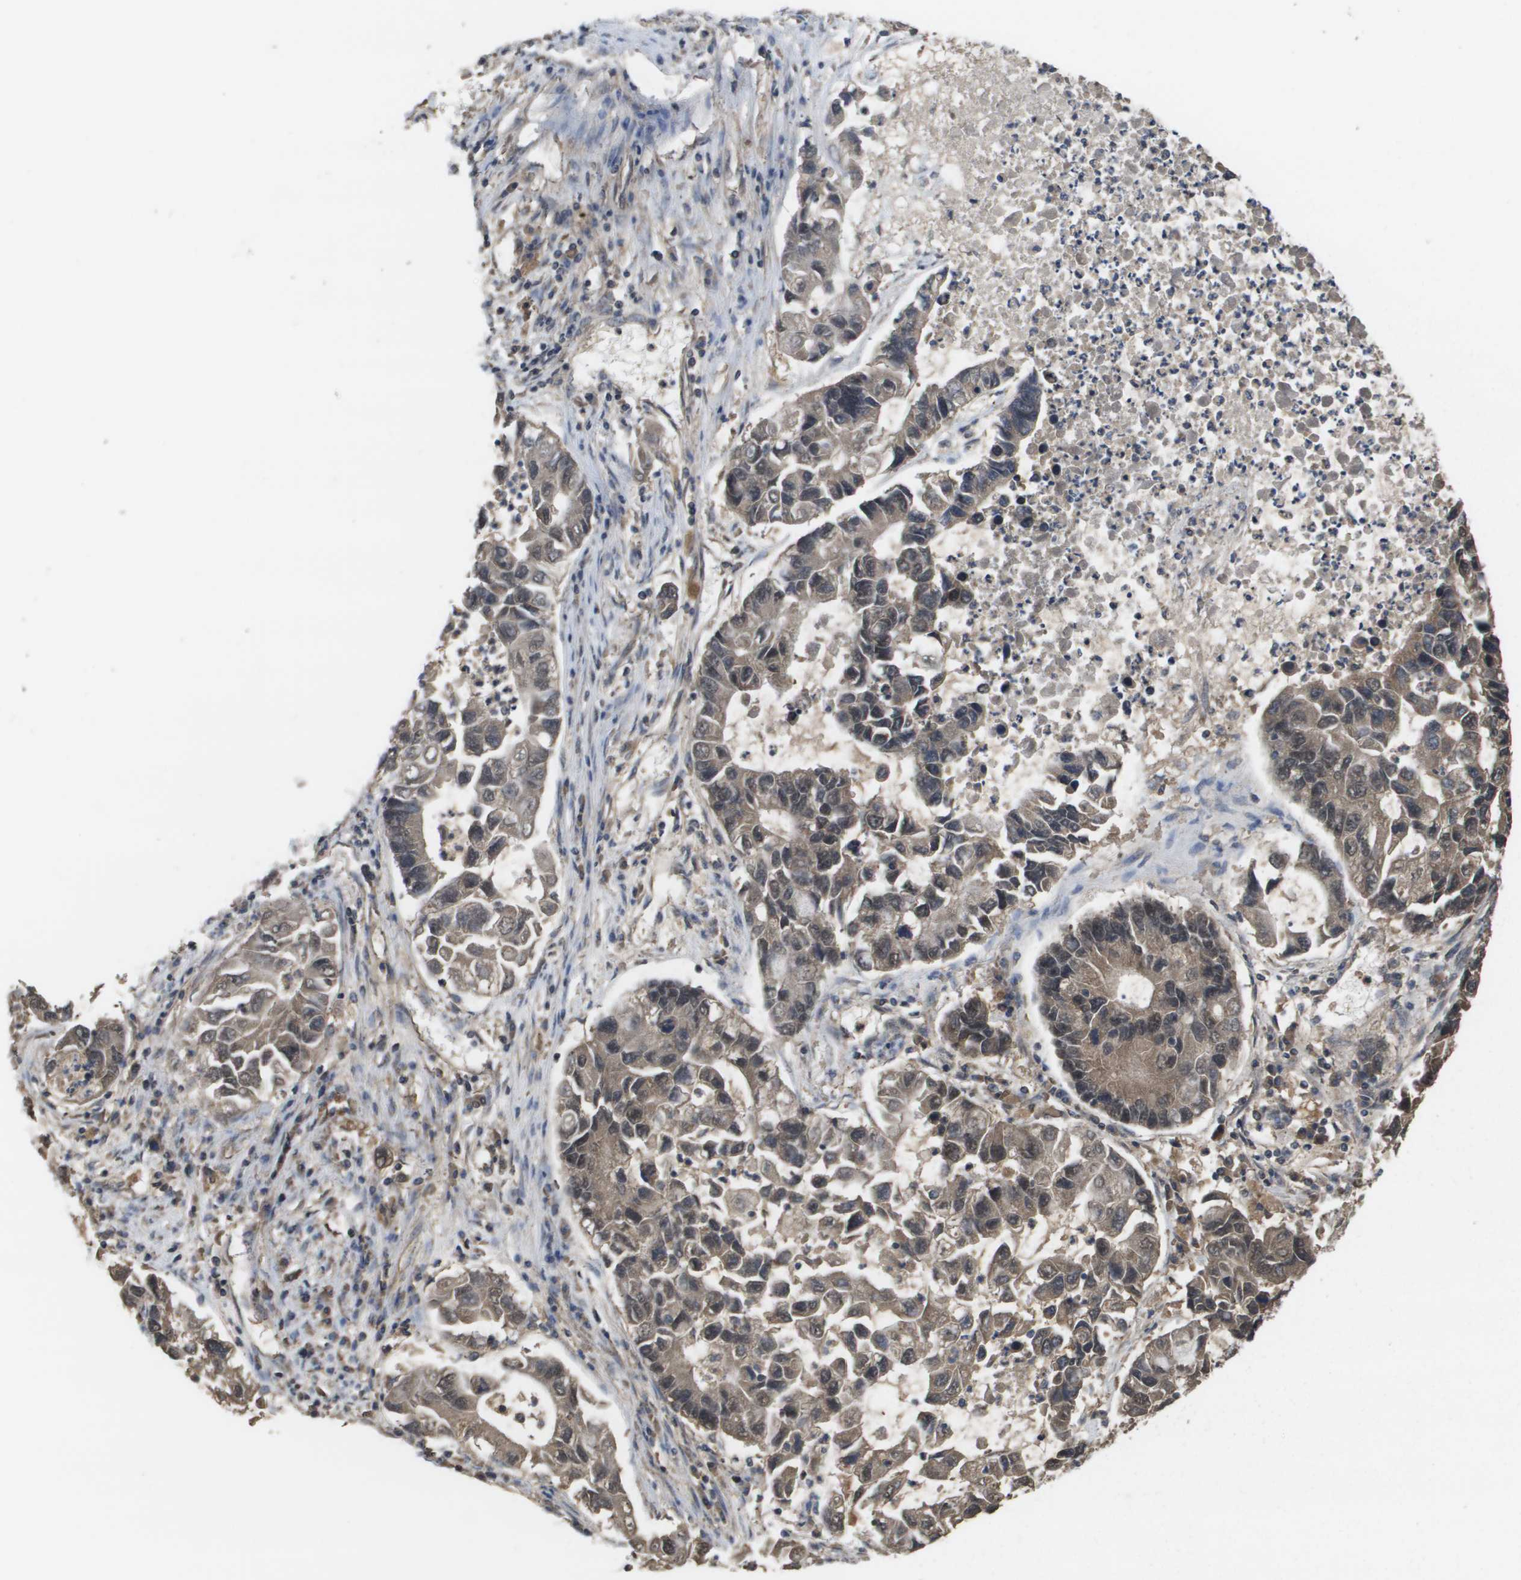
{"staining": {"intensity": "moderate", "quantity": ">75%", "location": "cytoplasmic/membranous"}, "tissue": "lung cancer", "cell_type": "Tumor cells", "image_type": "cancer", "snomed": [{"axis": "morphology", "description": "Adenocarcinoma, NOS"}, {"axis": "topography", "description": "Lung"}], "caption": "Immunohistochemical staining of adenocarcinoma (lung) demonstrates medium levels of moderate cytoplasmic/membranous positivity in about >75% of tumor cells. The staining is performed using DAB (3,3'-diaminobenzidine) brown chromogen to label protein expression. The nuclei are counter-stained blue using hematoxylin.", "gene": "AMBRA1", "patient": {"sex": "female", "age": 51}}